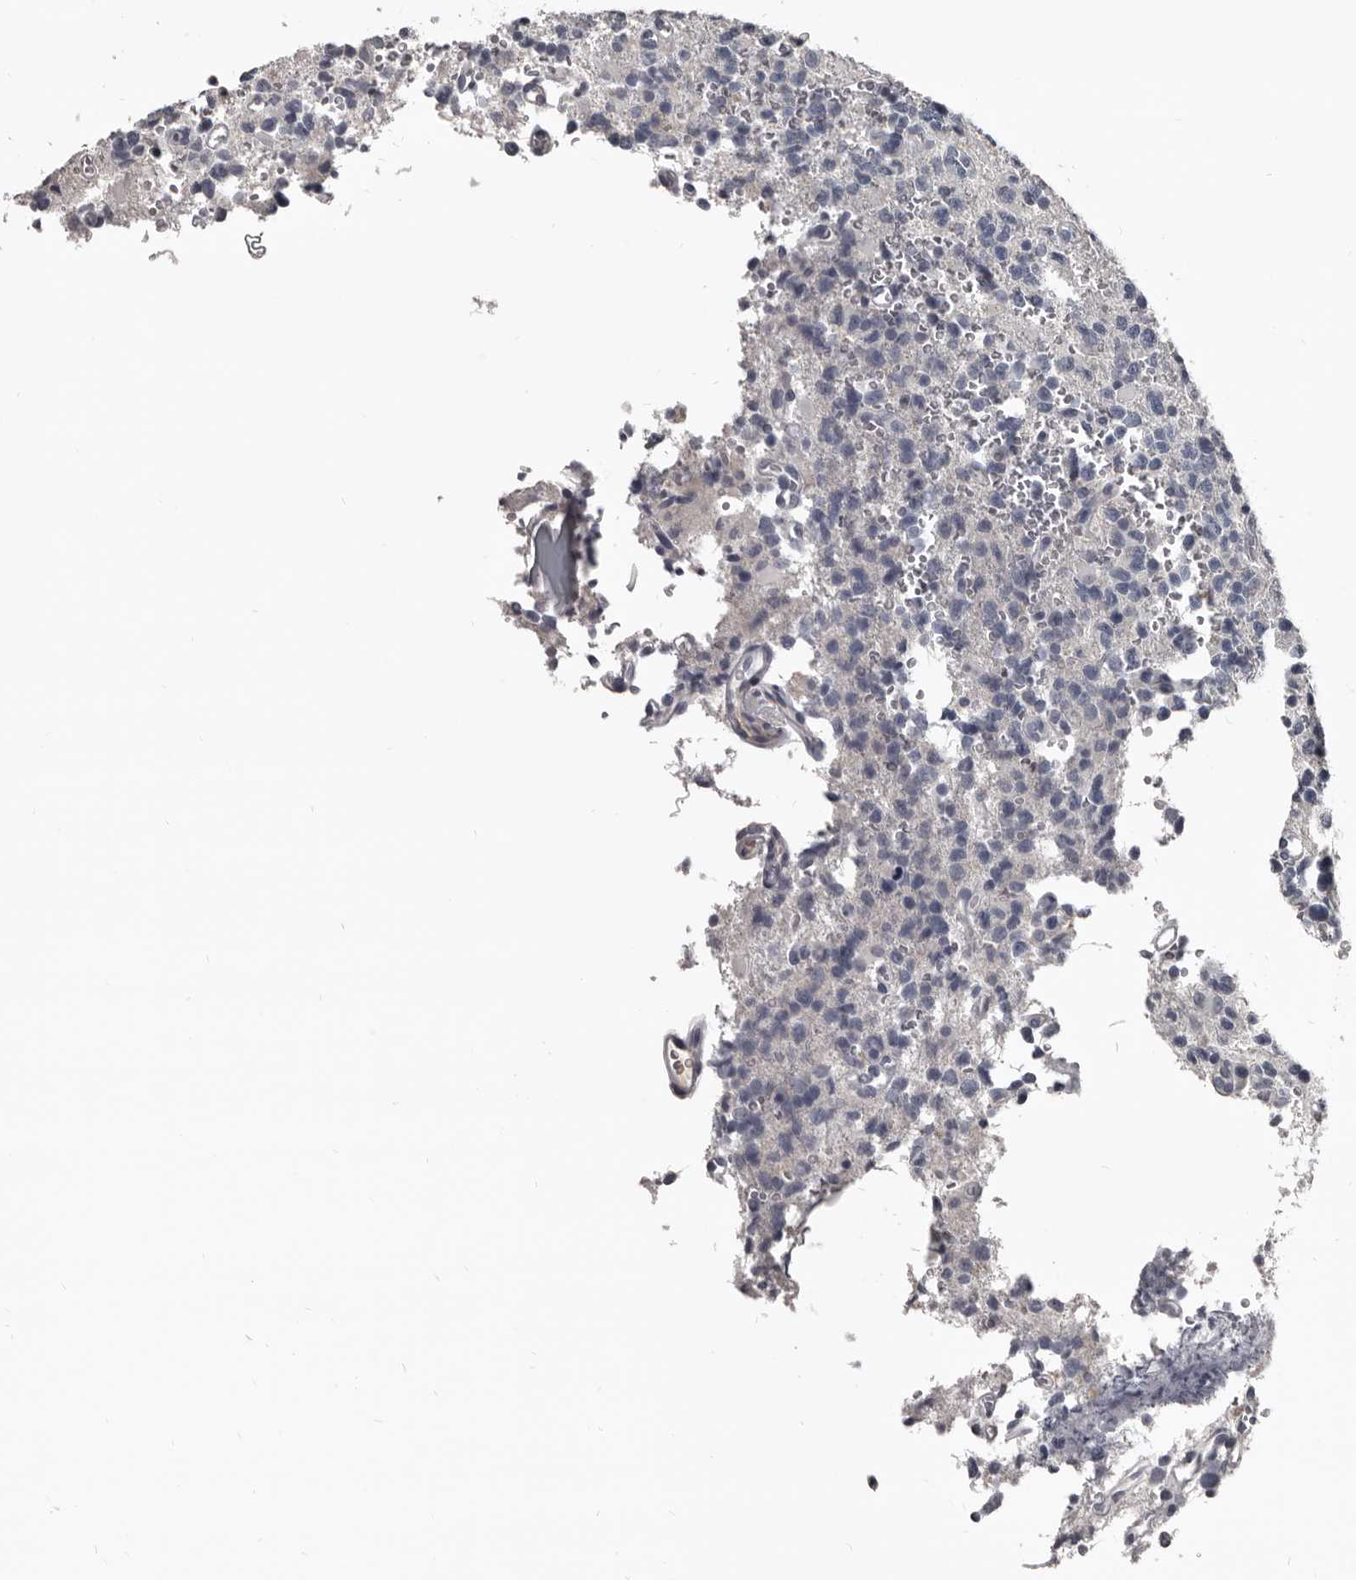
{"staining": {"intensity": "negative", "quantity": "none", "location": "none"}, "tissue": "glioma", "cell_type": "Tumor cells", "image_type": "cancer", "snomed": [{"axis": "morphology", "description": "Glioma, malignant, High grade"}, {"axis": "topography", "description": "Brain"}], "caption": "Malignant high-grade glioma was stained to show a protein in brown. There is no significant positivity in tumor cells. The staining is performed using DAB brown chromogen with nuclei counter-stained in using hematoxylin.", "gene": "GREB1", "patient": {"sex": "female", "age": 62}}